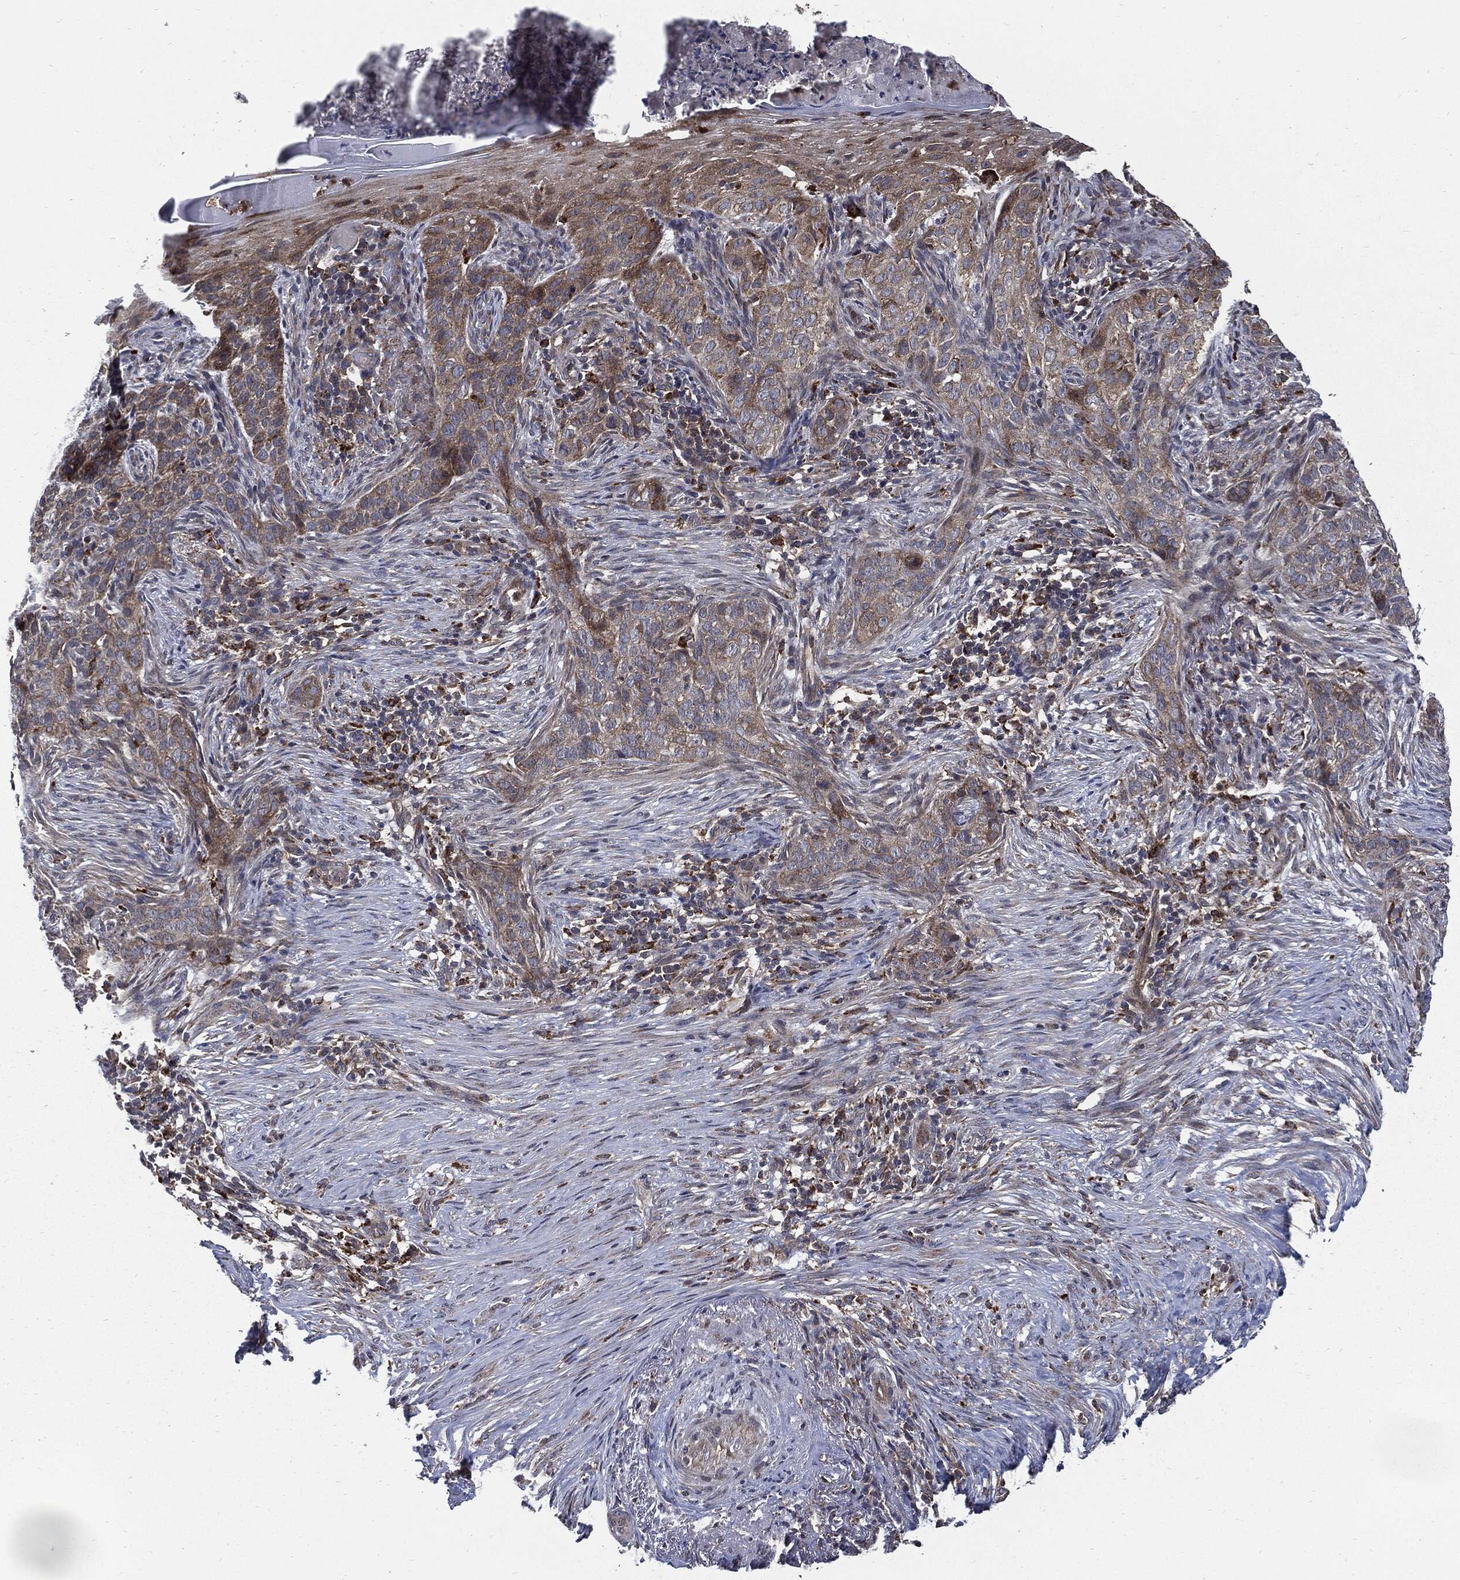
{"staining": {"intensity": "moderate", "quantity": "25%-75%", "location": "cytoplasmic/membranous"}, "tissue": "skin cancer", "cell_type": "Tumor cells", "image_type": "cancer", "snomed": [{"axis": "morphology", "description": "Squamous cell carcinoma, NOS"}, {"axis": "topography", "description": "Skin"}], "caption": "Protein expression analysis of skin squamous cell carcinoma shows moderate cytoplasmic/membranous staining in about 25%-75% of tumor cells.", "gene": "SLC31A2", "patient": {"sex": "male", "age": 88}}